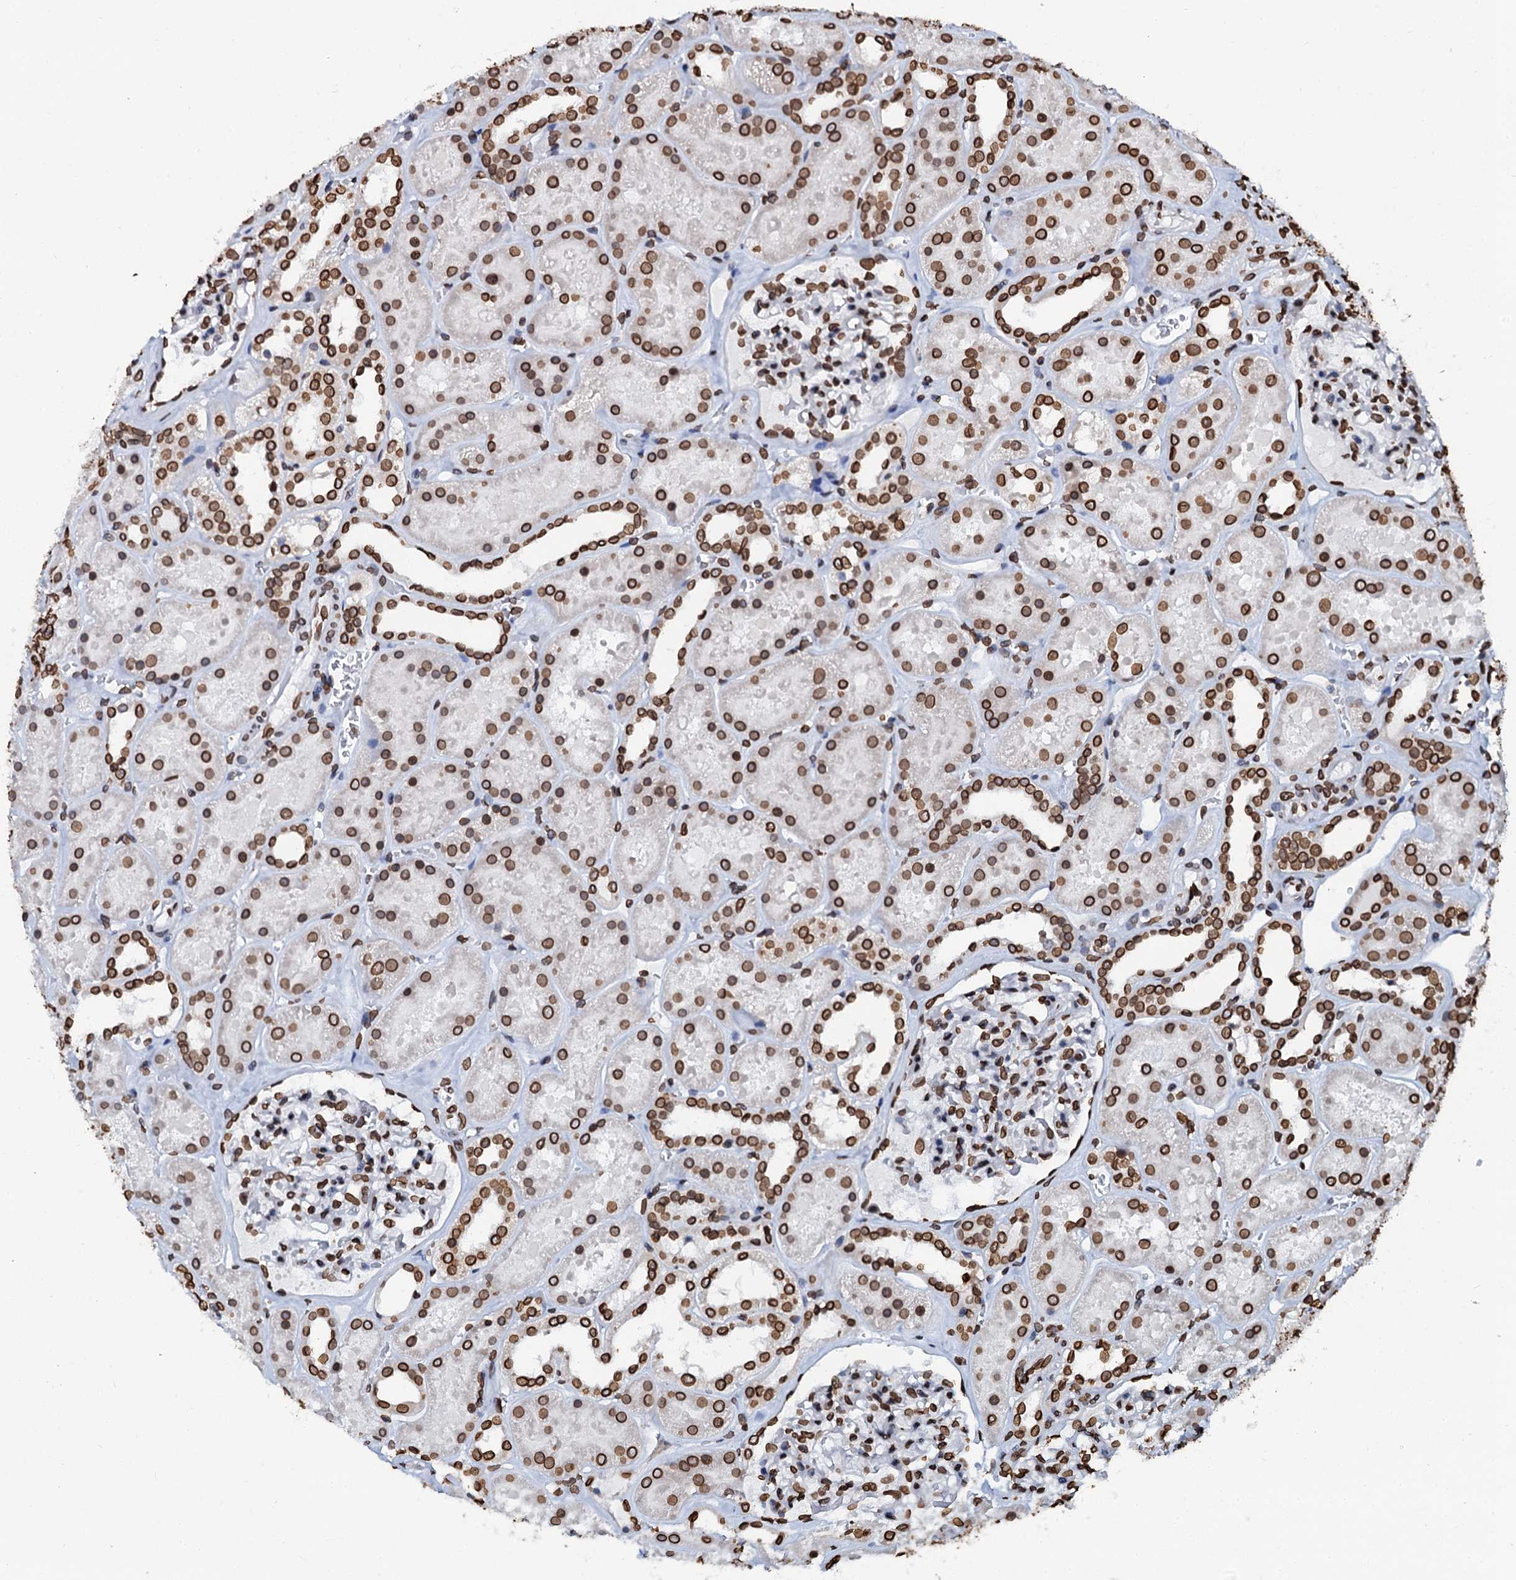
{"staining": {"intensity": "strong", "quantity": ">75%", "location": "nuclear"}, "tissue": "kidney", "cell_type": "Cells in glomeruli", "image_type": "normal", "snomed": [{"axis": "morphology", "description": "Normal tissue, NOS"}, {"axis": "topography", "description": "Kidney"}], "caption": "Normal kidney demonstrates strong nuclear positivity in approximately >75% of cells in glomeruli, visualized by immunohistochemistry.", "gene": "KATNAL2", "patient": {"sex": "female", "age": 41}}